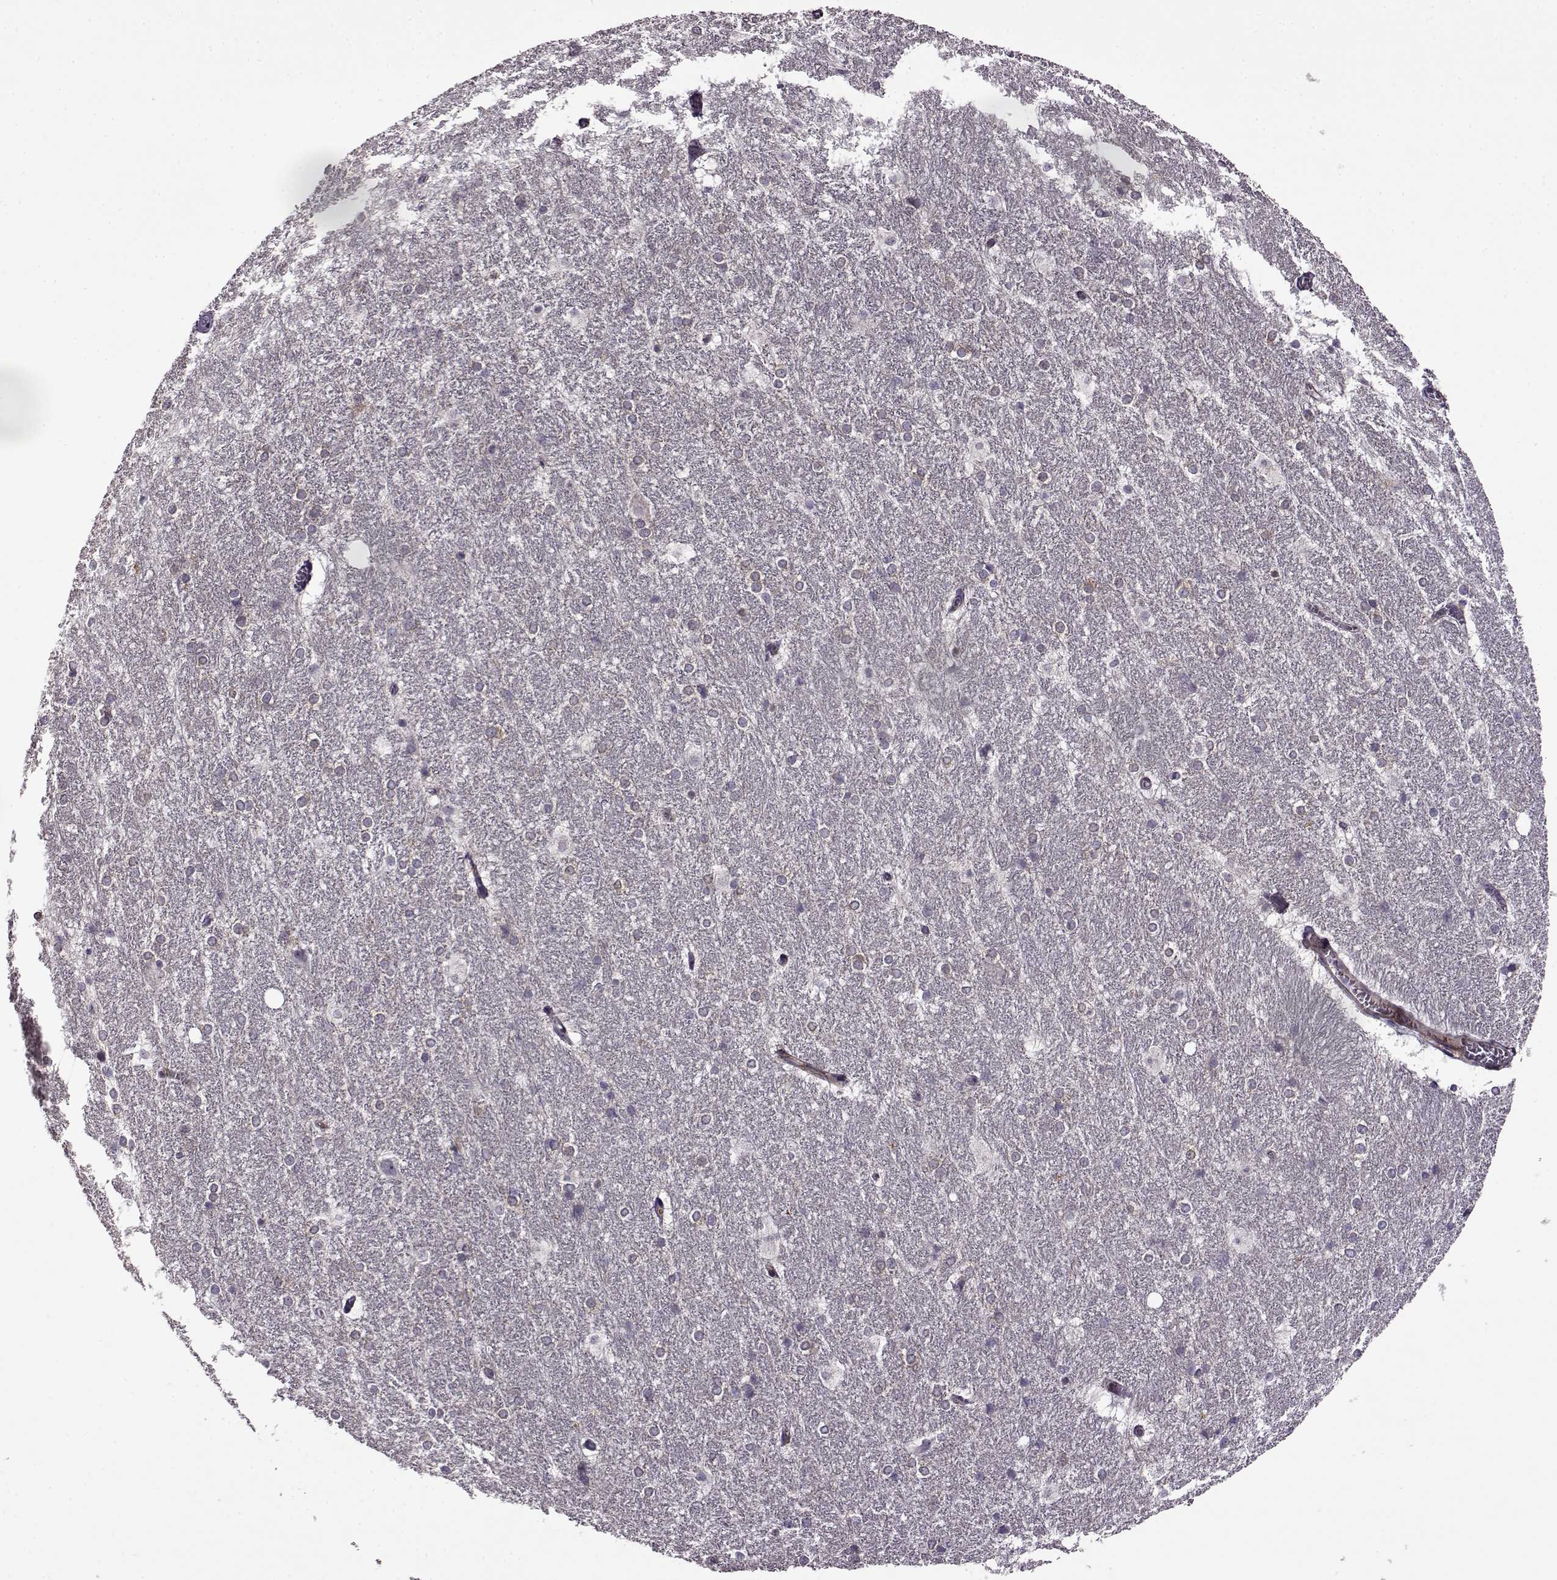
{"staining": {"intensity": "moderate", "quantity": "<25%", "location": "cytoplasmic/membranous"}, "tissue": "hippocampus", "cell_type": "Glial cells", "image_type": "normal", "snomed": [{"axis": "morphology", "description": "Normal tissue, NOS"}, {"axis": "topography", "description": "Cerebral cortex"}, {"axis": "topography", "description": "Hippocampus"}], "caption": "Protein staining reveals moderate cytoplasmic/membranous positivity in about <25% of glial cells in normal hippocampus.", "gene": "MTSS1", "patient": {"sex": "female", "age": 19}}